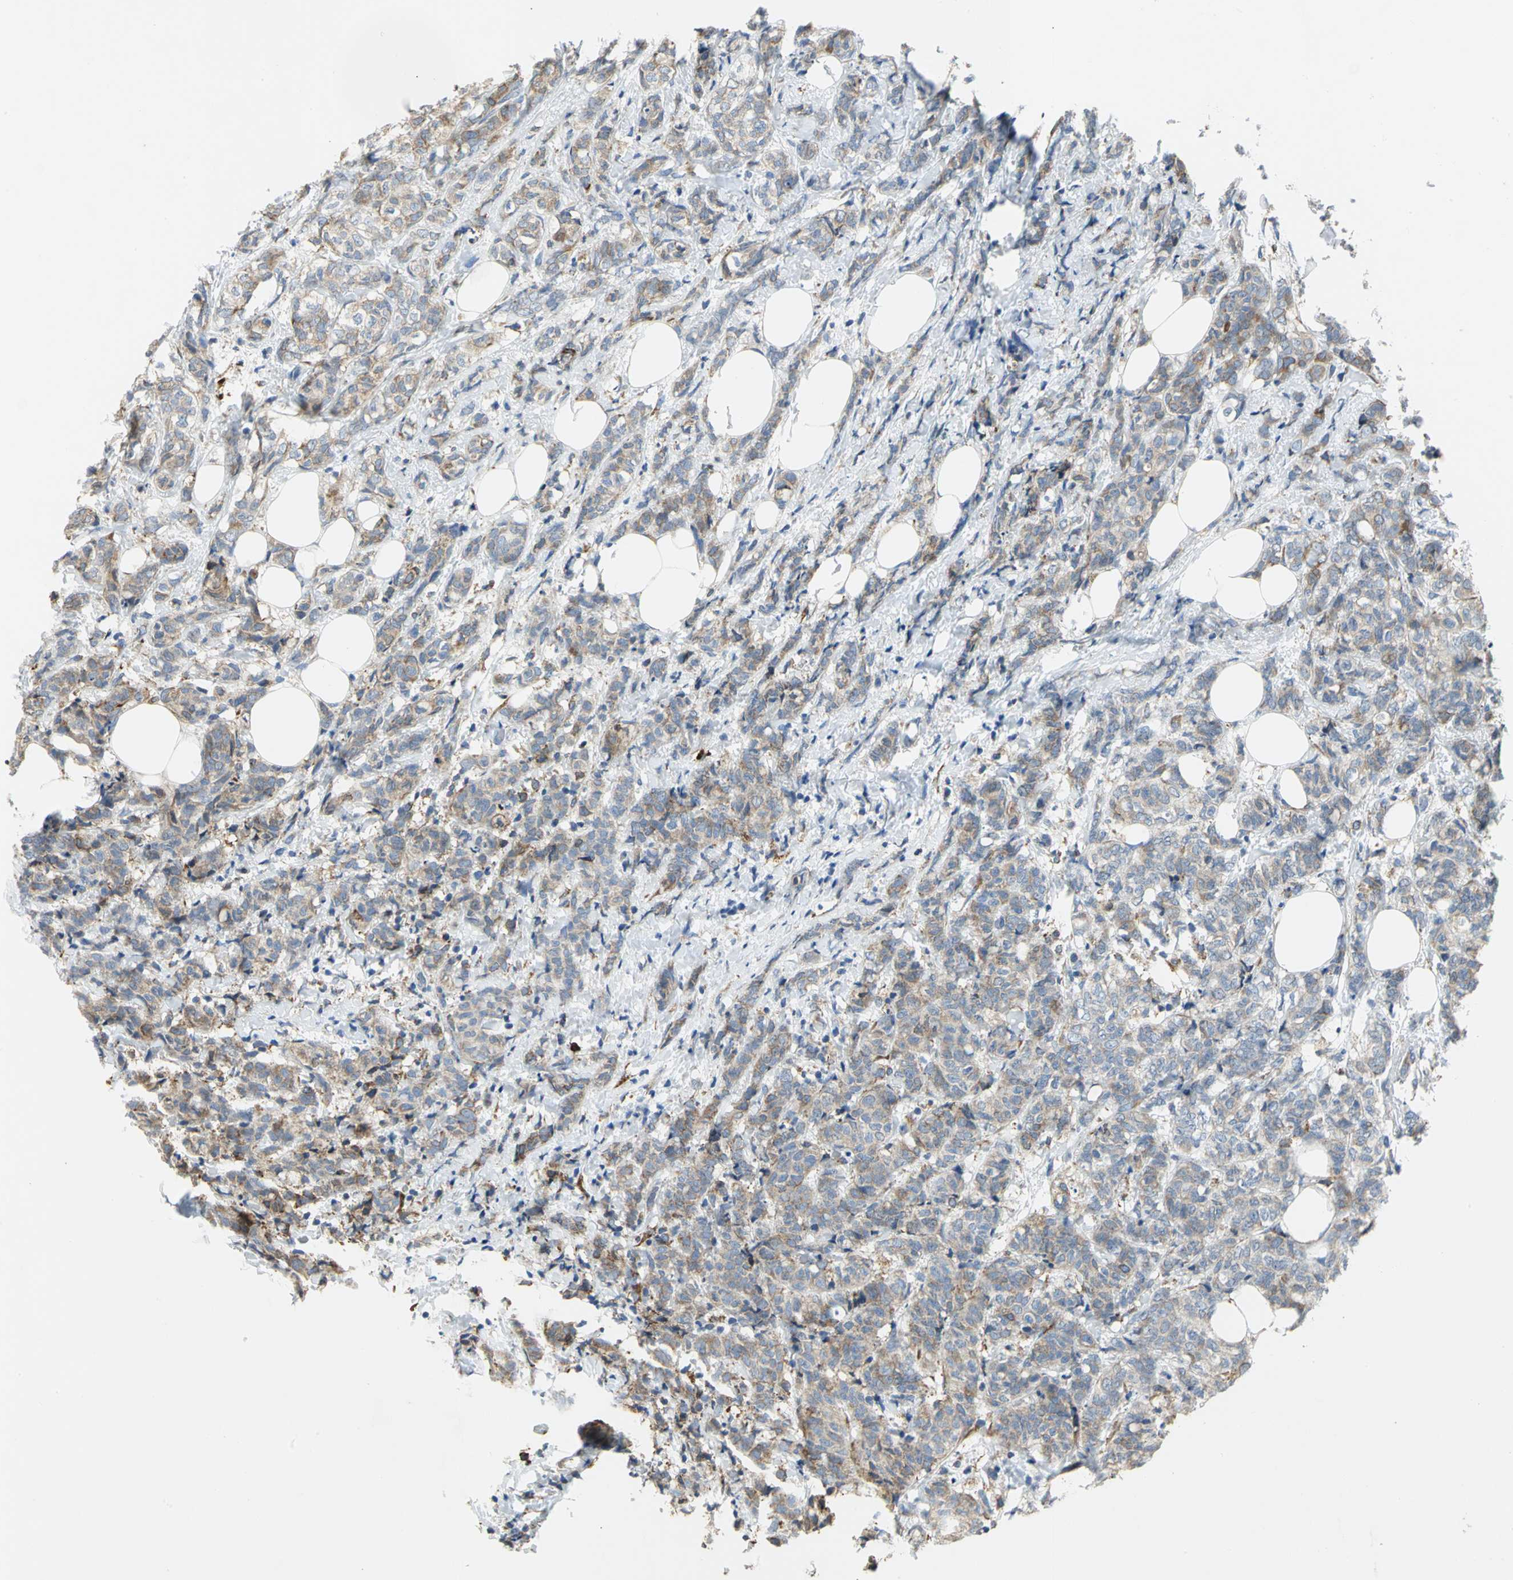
{"staining": {"intensity": "weak", "quantity": ">75%", "location": "cytoplasmic/membranous"}, "tissue": "breast cancer", "cell_type": "Tumor cells", "image_type": "cancer", "snomed": [{"axis": "morphology", "description": "Lobular carcinoma"}, {"axis": "topography", "description": "Breast"}], "caption": "Weak cytoplasmic/membranous protein expression is identified in about >75% of tumor cells in breast cancer.", "gene": "SDF2L1", "patient": {"sex": "female", "age": 60}}